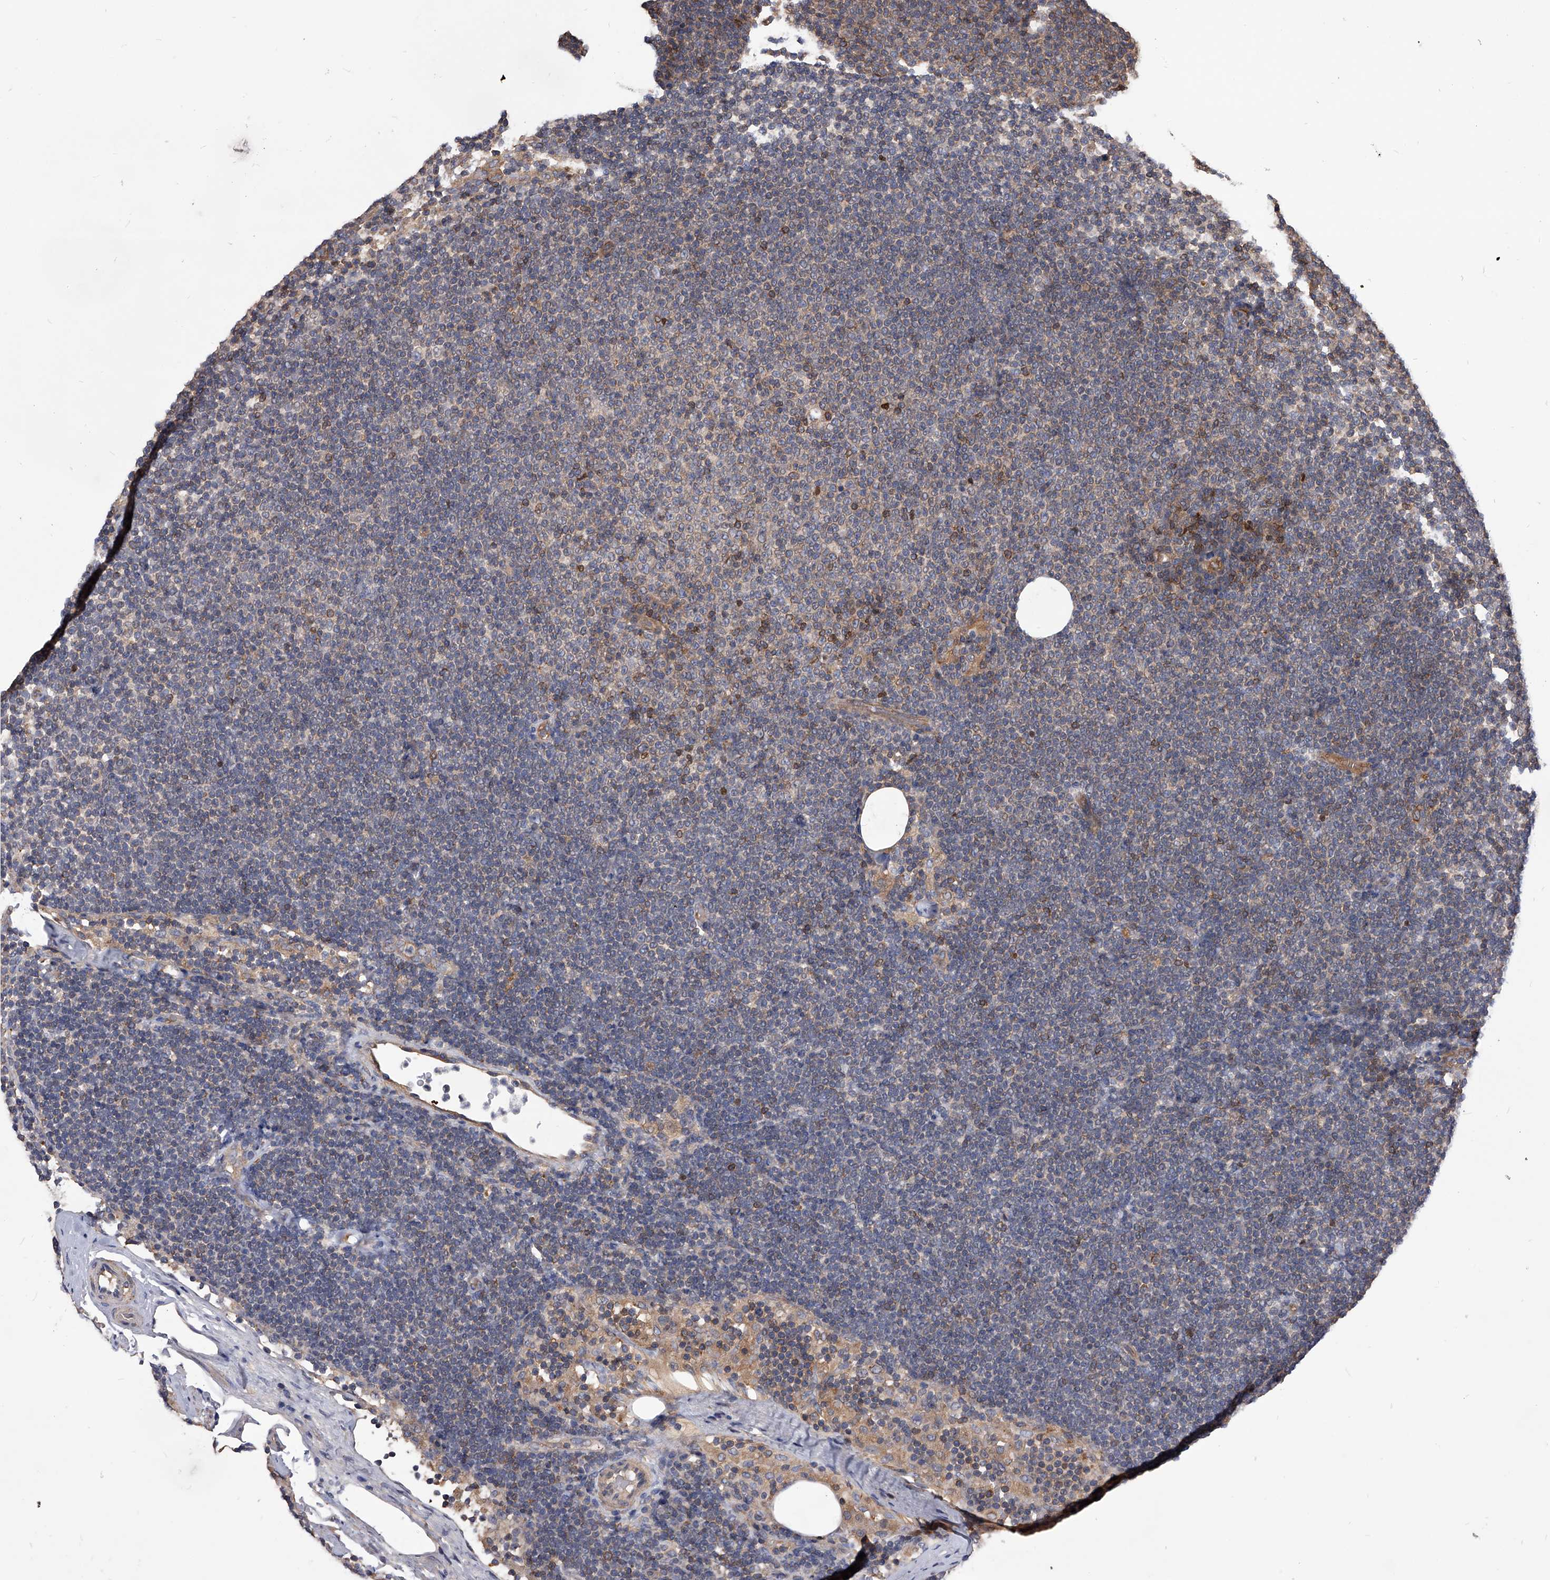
{"staining": {"intensity": "weak", "quantity": "25%-75%", "location": "cytoplasmic/membranous"}, "tissue": "lymphoma", "cell_type": "Tumor cells", "image_type": "cancer", "snomed": [{"axis": "morphology", "description": "Malignant lymphoma, non-Hodgkin's type, Low grade"}, {"axis": "topography", "description": "Lymph node"}], "caption": "Weak cytoplasmic/membranous protein positivity is present in approximately 25%-75% of tumor cells in malignant lymphoma, non-Hodgkin's type (low-grade). The staining is performed using DAB (3,3'-diaminobenzidine) brown chromogen to label protein expression. The nuclei are counter-stained blue using hematoxylin.", "gene": "CUL7", "patient": {"sex": "female", "age": 53}}